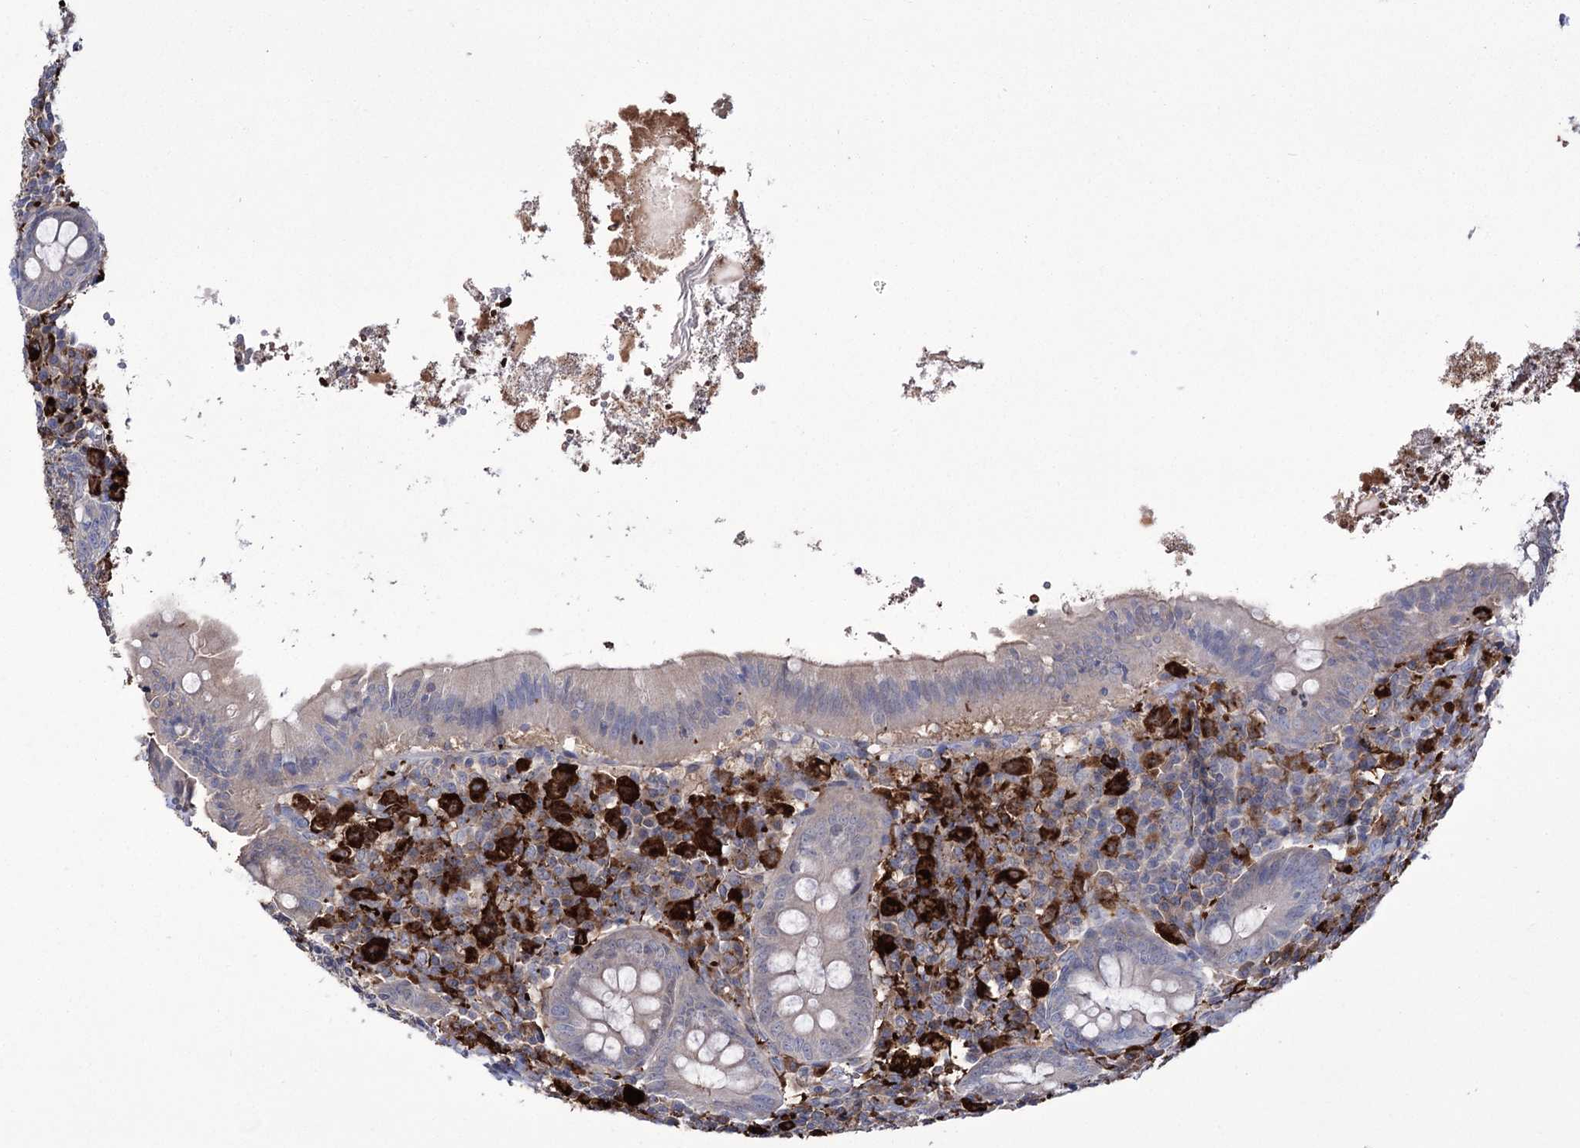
{"staining": {"intensity": "negative", "quantity": "none", "location": "none"}, "tissue": "appendix", "cell_type": "Glandular cells", "image_type": "normal", "snomed": [{"axis": "morphology", "description": "Normal tissue, NOS"}, {"axis": "topography", "description": "Appendix"}], "caption": "Image shows no significant protein expression in glandular cells of unremarkable appendix. Nuclei are stained in blue.", "gene": "ZNF622", "patient": {"sex": "female", "age": 54}}